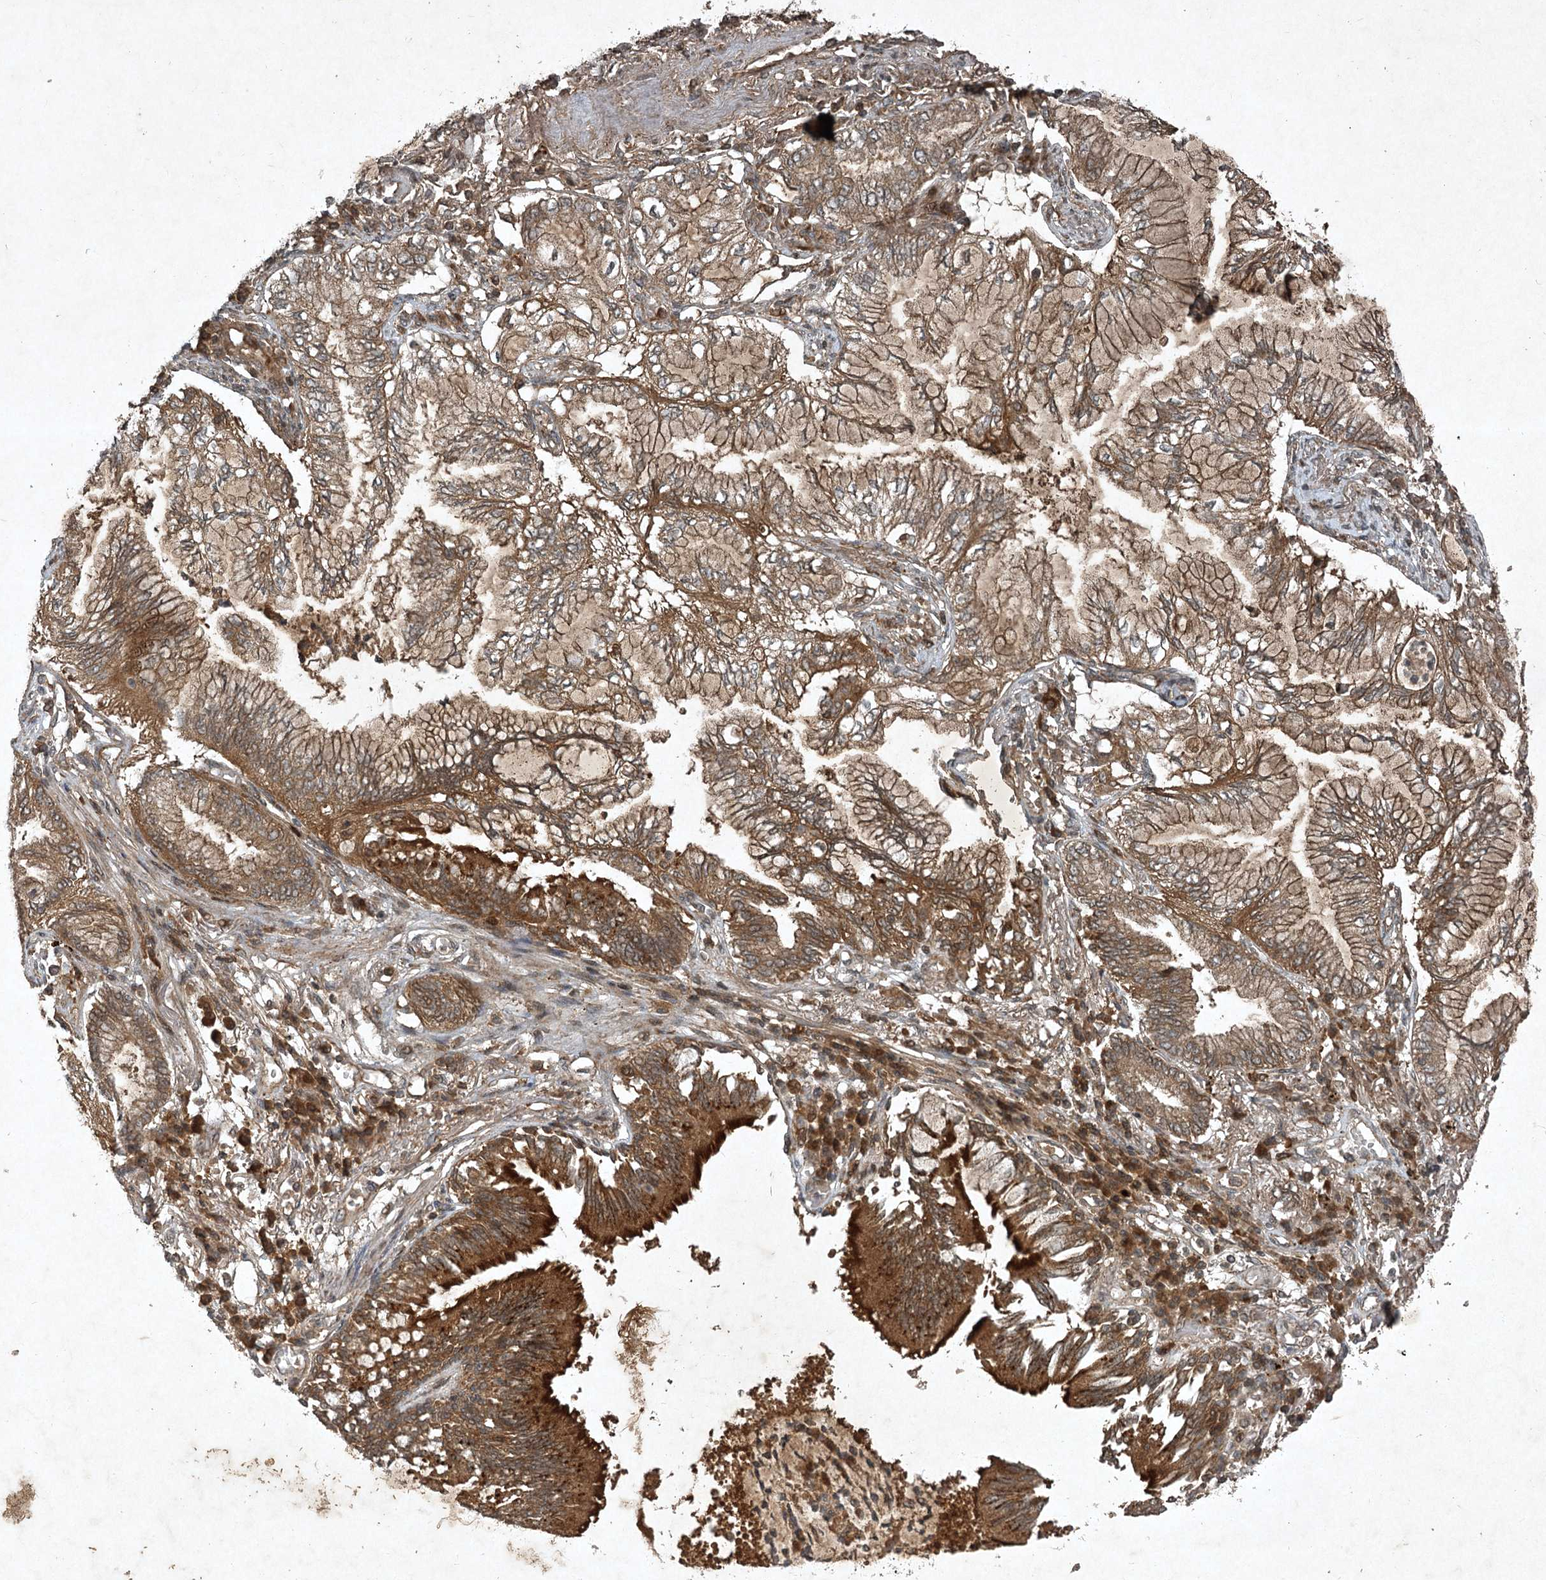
{"staining": {"intensity": "moderate", "quantity": ">75%", "location": "cytoplasmic/membranous"}, "tissue": "lung cancer", "cell_type": "Tumor cells", "image_type": "cancer", "snomed": [{"axis": "morphology", "description": "Adenocarcinoma, NOS"}, {"axis": "topography", "description": "Lung"}], "caption": "The image displays a brown stain indicating the presence of a protein in the cytoplasmic/membranous of tumor cells in lung adenocarcinoma. (DAB = brown stain, brightfield microscopy at high magnification).", "gene": "UNC93A", "patient": {"sex": "female", "age": 70}}